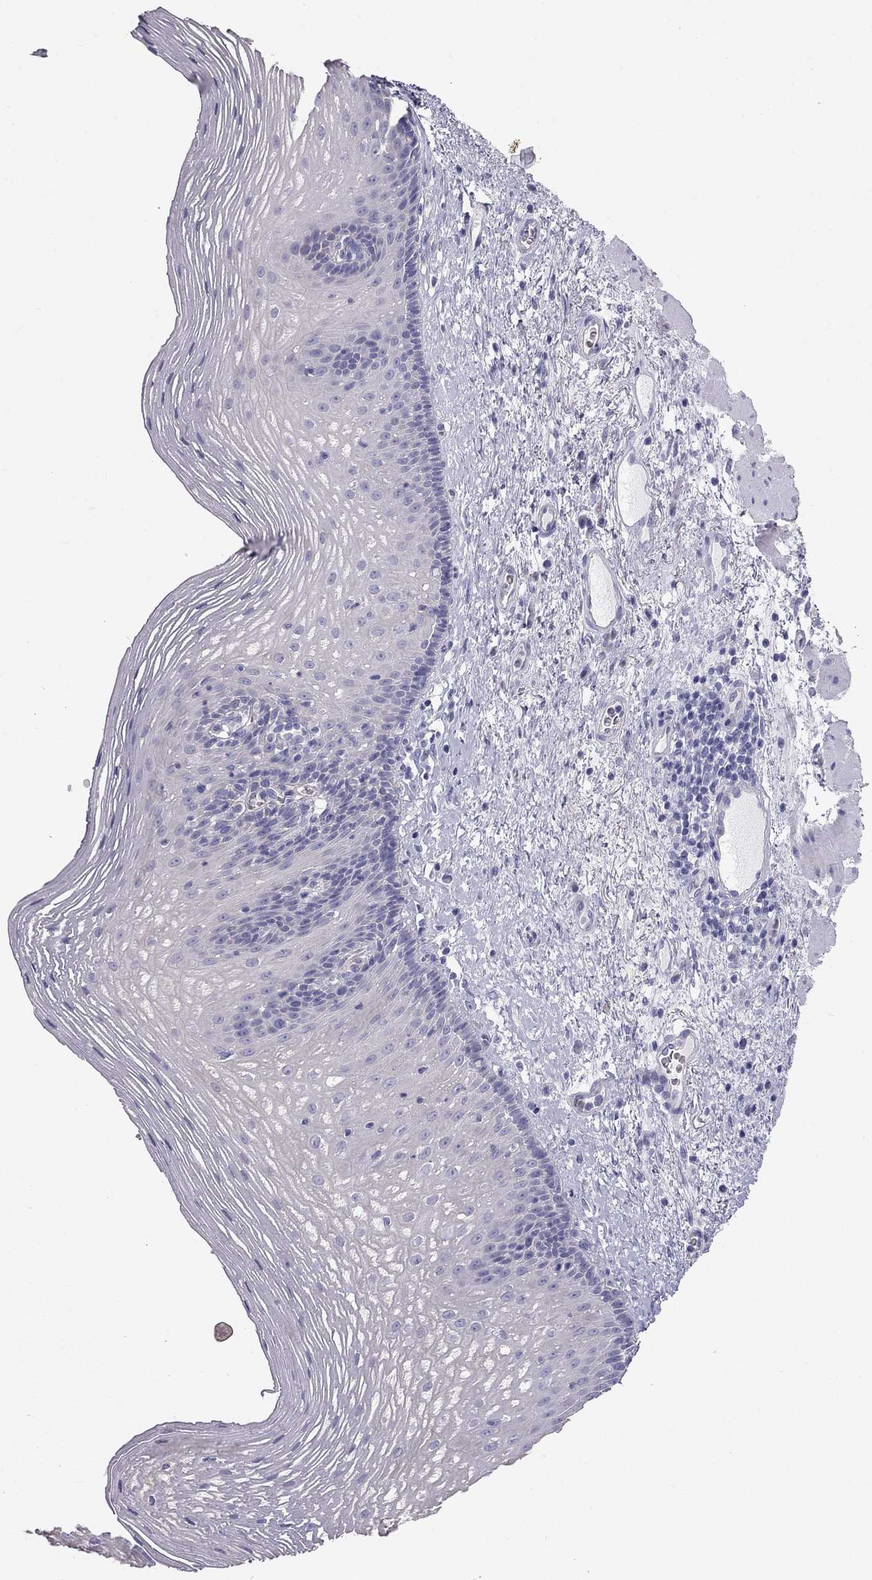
{"staining": {"intensity": "negative", "quantity": "none", "location": "none"}, "tissue": "esophagus", "cell_type": "Squamous epithelial cells", "image_type": "normal", "snomed": [{"axis": "morphology", "description": "Normal tissue, NOS"}, {"axis": "topography", "description": "Esophagus"}], "caption": "Immunohistochemical staining of unremarkable esophagus exhibits no significant positivity in squamous epithelial cells. (Immunohistochemistry, brightfield microscopy, high magnification).", "gene": "TDRD6", "patient": {"sex": "male", "age": 76}}